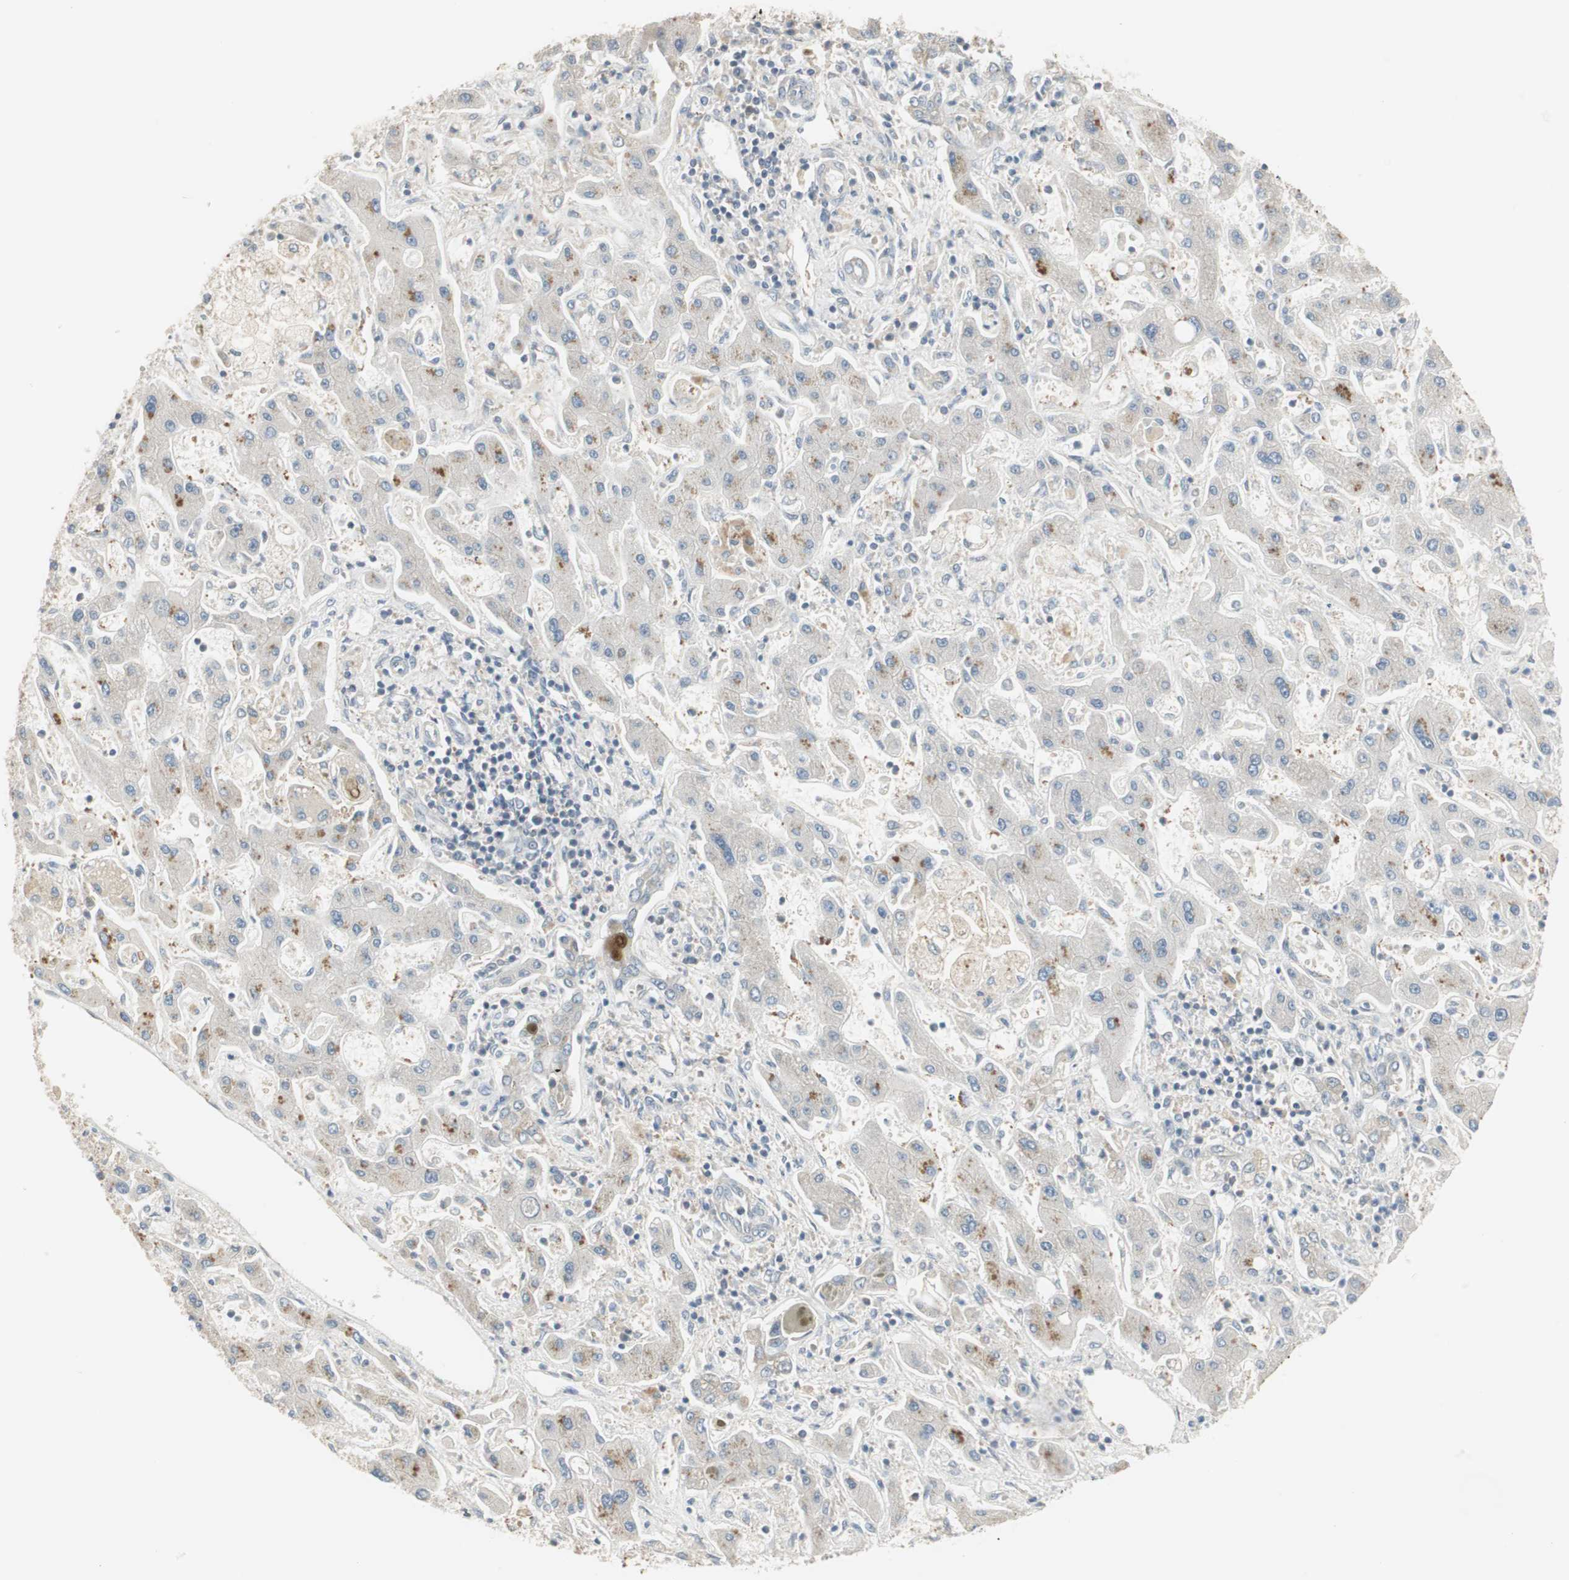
{"staining": {"intensity": "moderate", "quantity": "<25%", "location": "cytoplasmic/membranous"}, "tissue": "liver cancer", "cell_type": "Tumor cells", "image_type": "cancer", "snomed": [{"axis": "morphology", "description": "Cholangiocarcinoma"}, {"axis": "topography", "description": "Liver"}], "caption": "IHC photomicrograph of human liver cholangiocarcinoma stained for a protein (brown), which reveals low levels of moderate cytoplasmic/membranous expression in about <25% of tumor cells.", "gene": "ZFP36", "patient": {"sex": "male", "age": 50}}